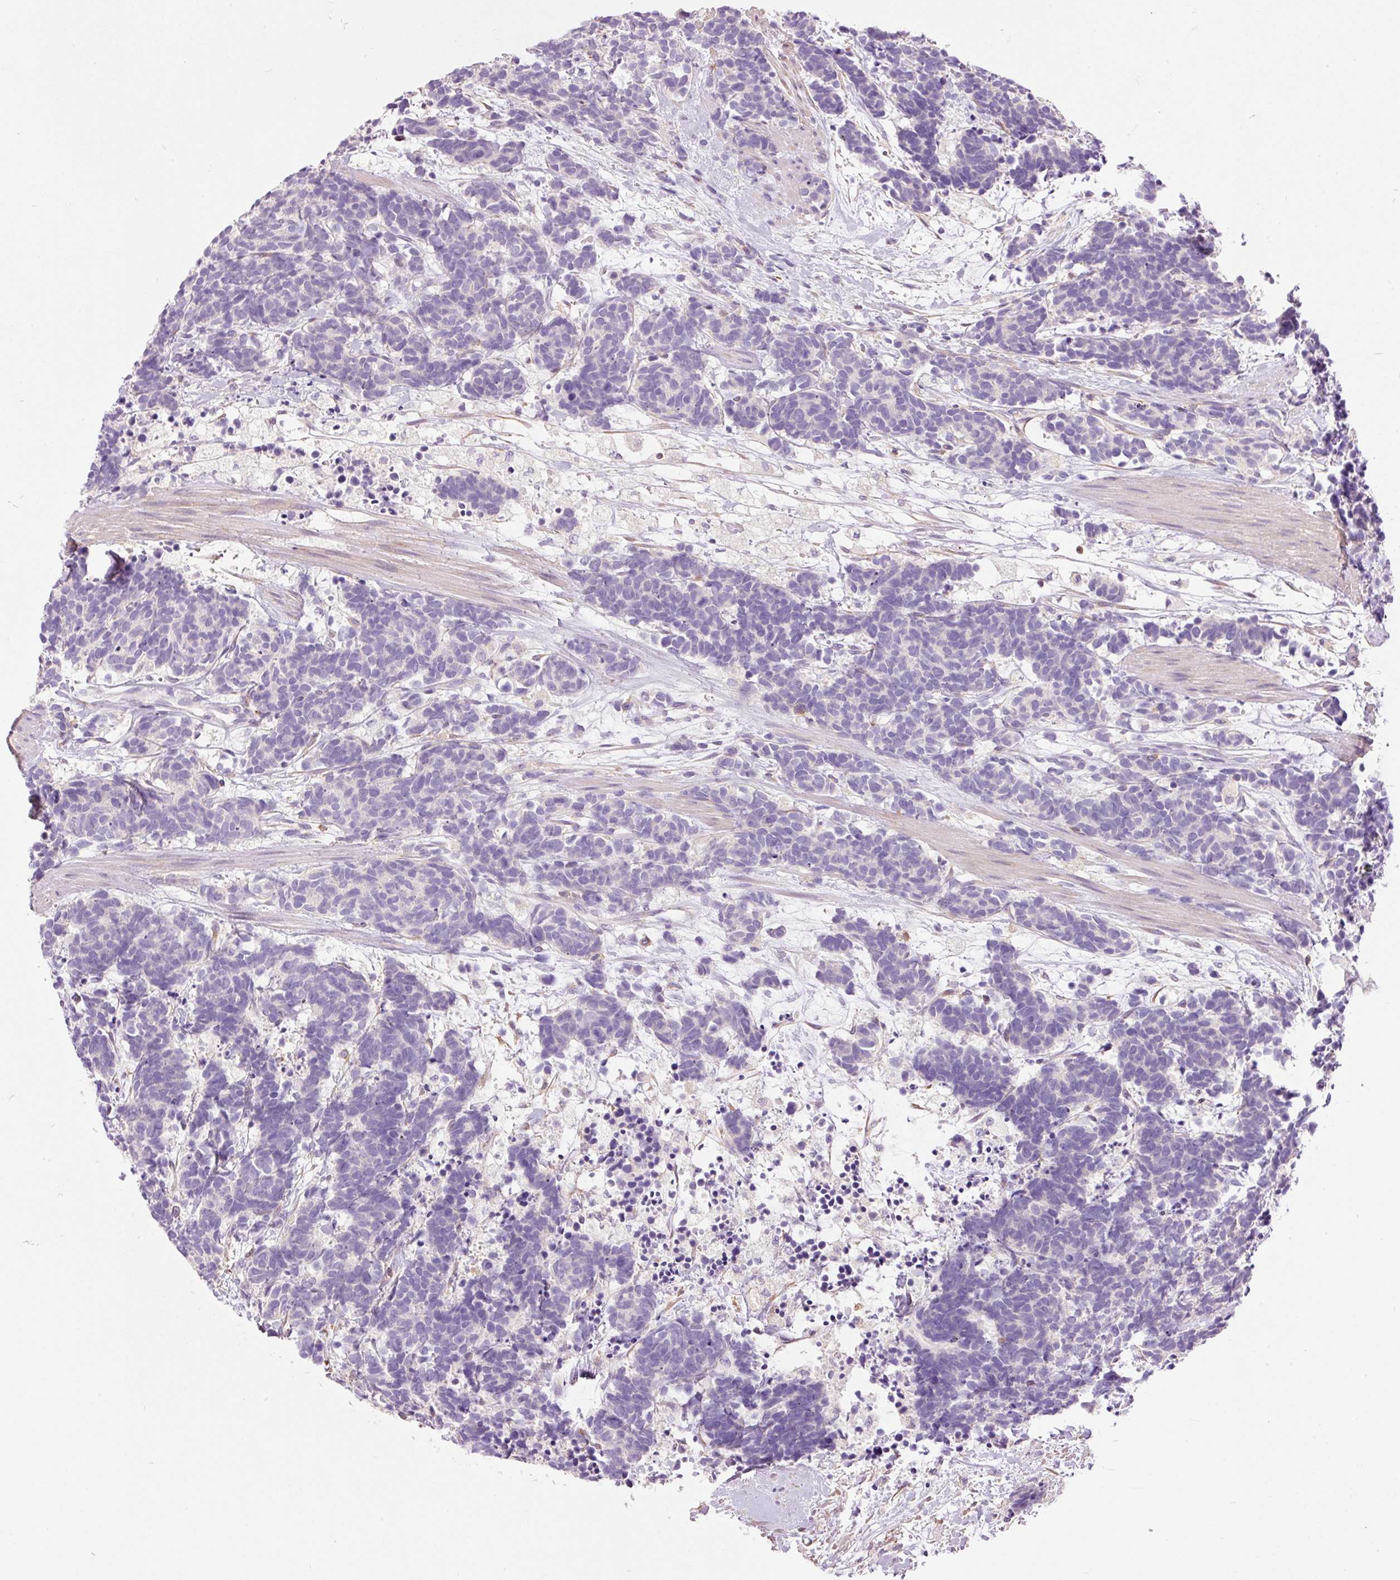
{"staining": {"intensity": "negative", "quantity": "none", "location": "none"}, "tissue": "carcinoid", "cell_type": "Tumor cells", "image_type": "cancer", "snomed": [{"axis": "morphology", "description": "Carcinoma, NOS"}, {"axis": "morphology", "description": "Carcinoid, malignant, NOS"}, {"axis": "topography", "description": "Prostate"}], "caption": "IHC photomicrograph of neoplastic tissue: human malignant carcinoid stained with DAB (3,3'-diaminobenzidine) exhibits no significant protein staining in tumor cells.", "gene": "DOK6", "patient": {"sex": "male", "age": 57}}